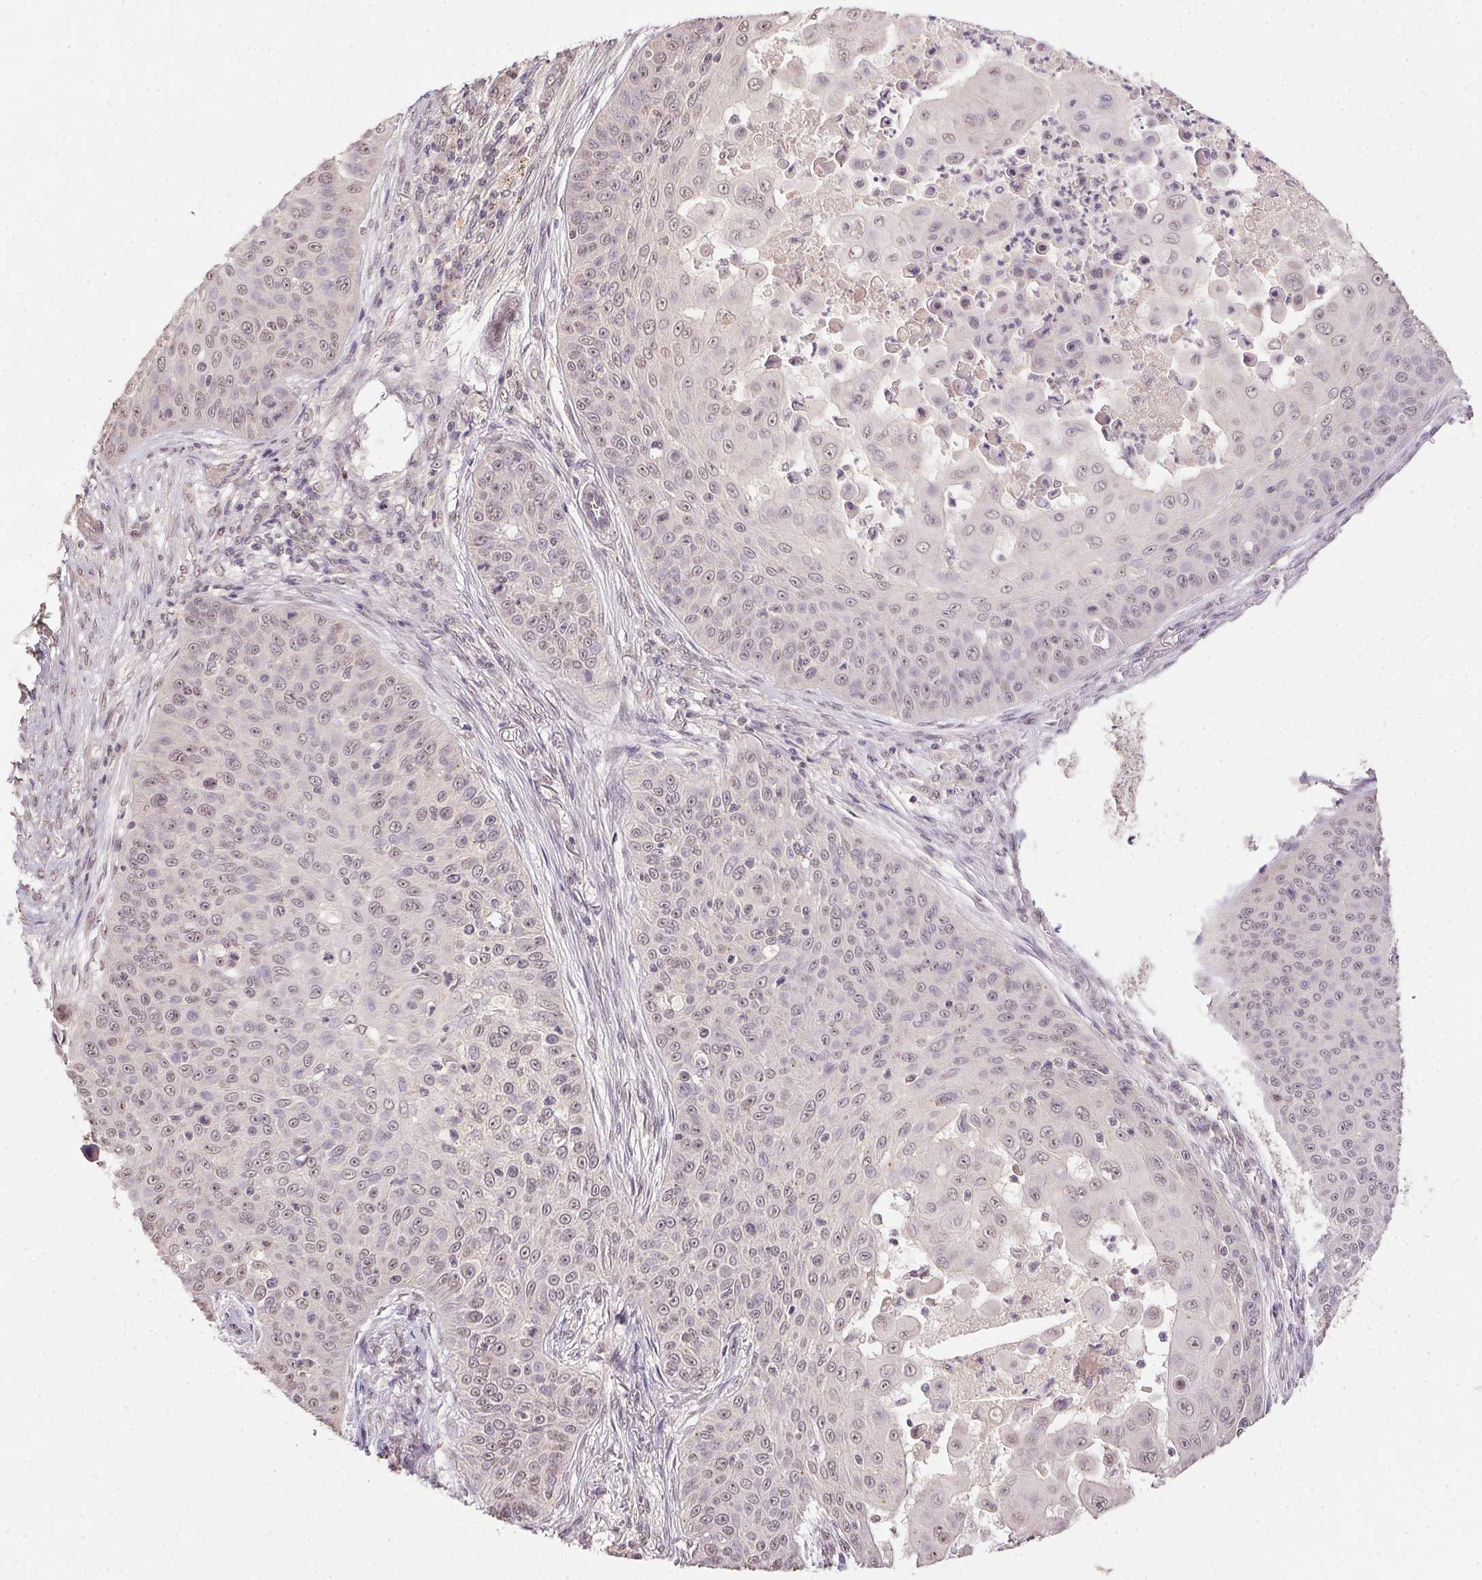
{"staining": {"intensity": "weak", "quantity": "<25%", "location": "nuclear"}, "tissue": "skin cancer", "cell_type": "Tumor cells", "image_type": "cancer", "snomed": [{"axis": "morphology", "description": "Squamous cell carcinoma, NOS"}, {"axis": "topography", "description": "Skin"}], "caption": "This is an immunohistochemistry image of human squamous cell carcinoma (skin). There is no staining in tumor cells.", "gene": "PPP4R4", "patient": {"sex": "male", "age": 82}}